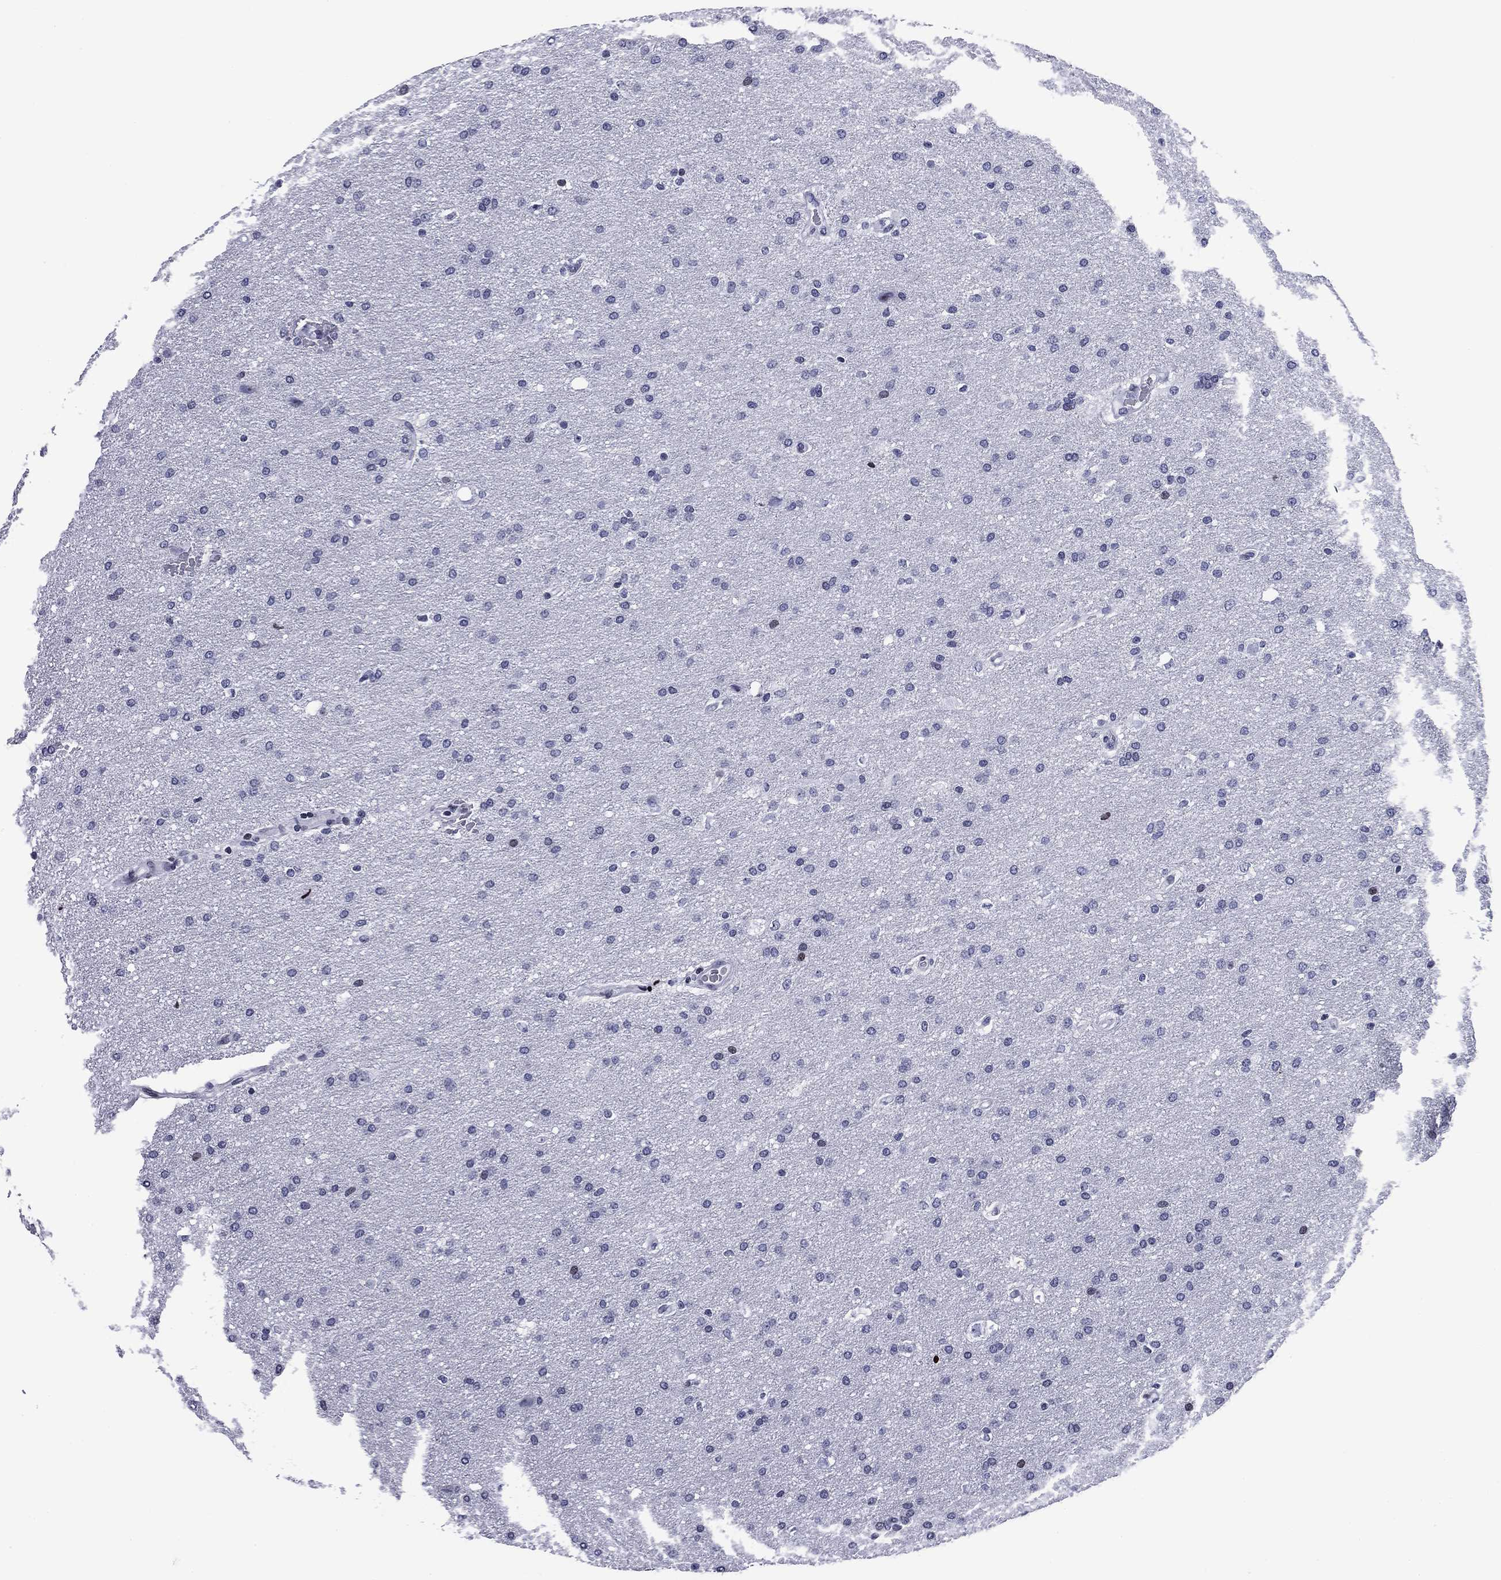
{"staining": {"intensity": "negative", "quantity": "none", "location": "none"}, "tissue": "glioma", "cell_type": "Tumor cells", "image_type": "cancer", "snomed": [{"axis": "morphology", "description": "Glioma, malignant, Low grade"}, {"axis": "topography", "description": "Brain"}], "caption": "Tumor cells show no significant staining in glioma.", "gene": "CCDC144A", "patient": {"sex": "female", "age": 37}}